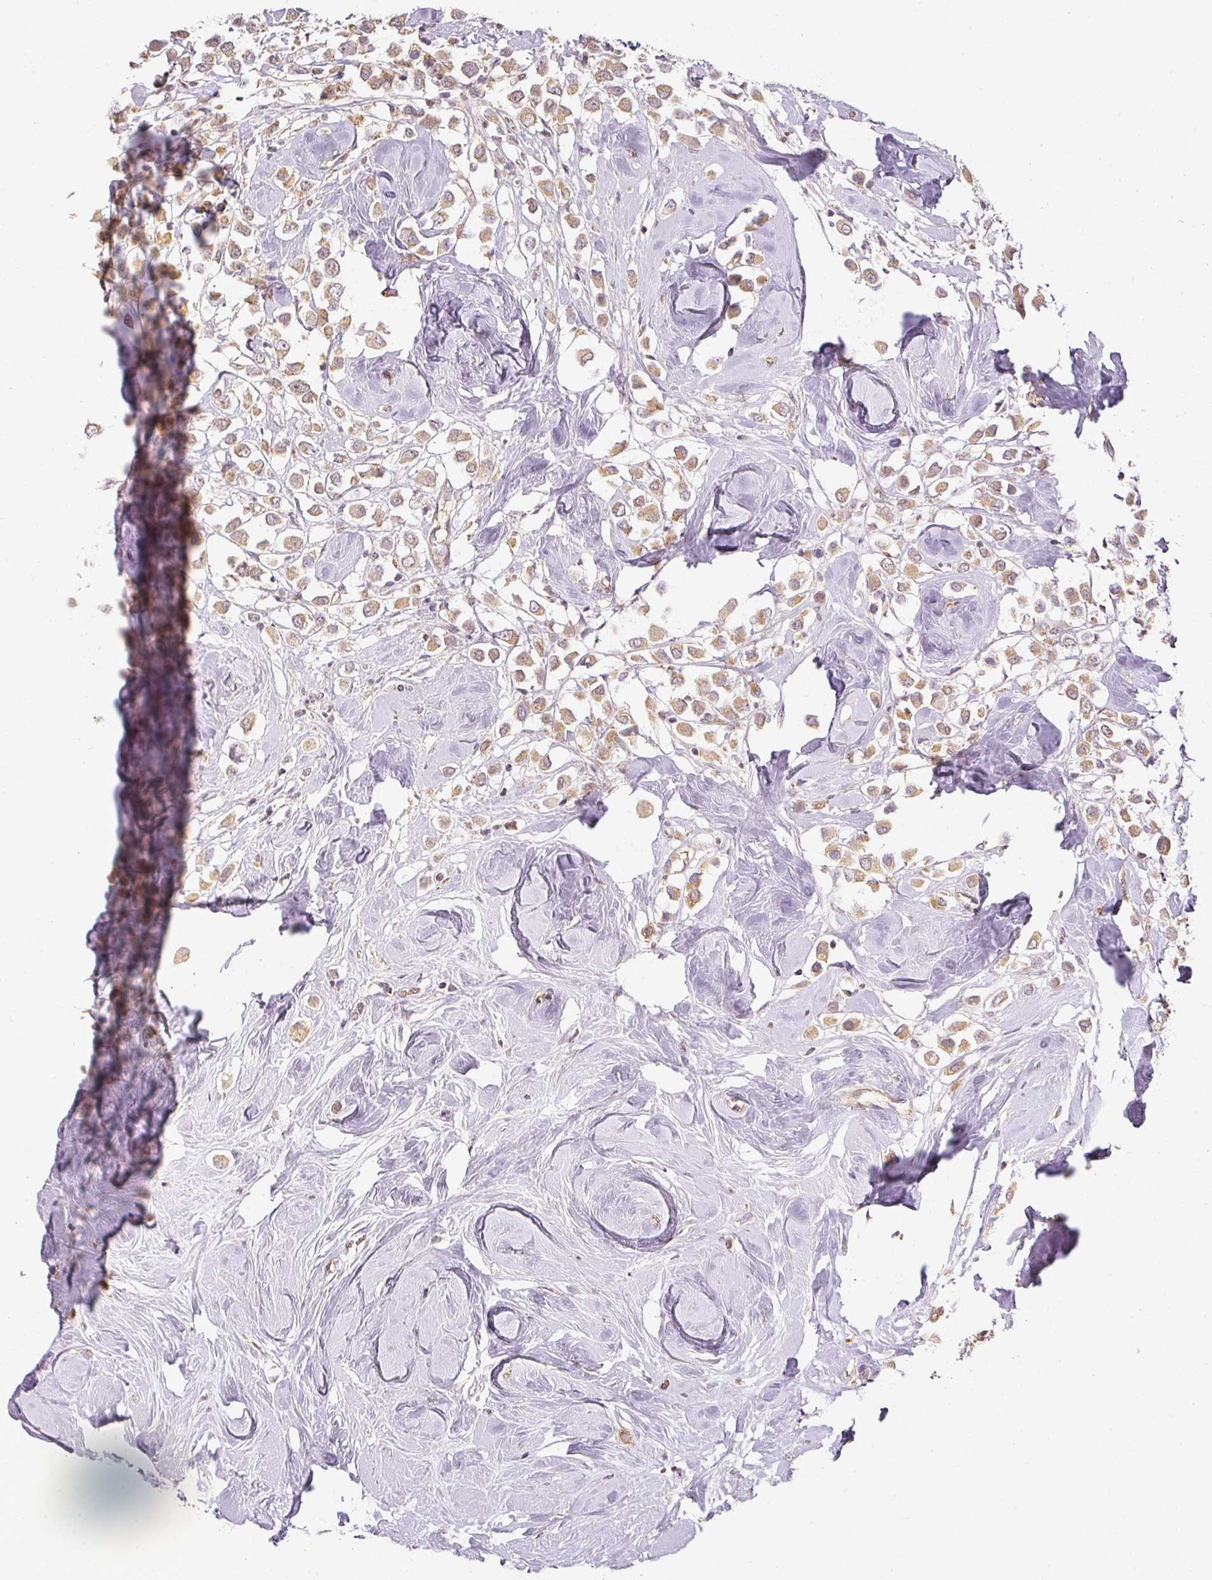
{"staining": {"intensity": "moderate", "quantity": ">75%", "location": "cytoplasmic/membranous"}, "tissue": "breast cancer", "cell_type": "Tumor cells", "image_type": "cancer", "snomed": [{"axis": "morphology", "description": "Duct carcinoma"}, {"axis": "topography", "description": "Breast"}], "caption": "The micrograph exhibits a brown stain indicating the presence of a protein in the cytoplasmic/membranous of tumor cells in invasive ductal carcinoma (breast).", "gene": "MYOM2", "patient": {"sex": "female", "age": 61}}